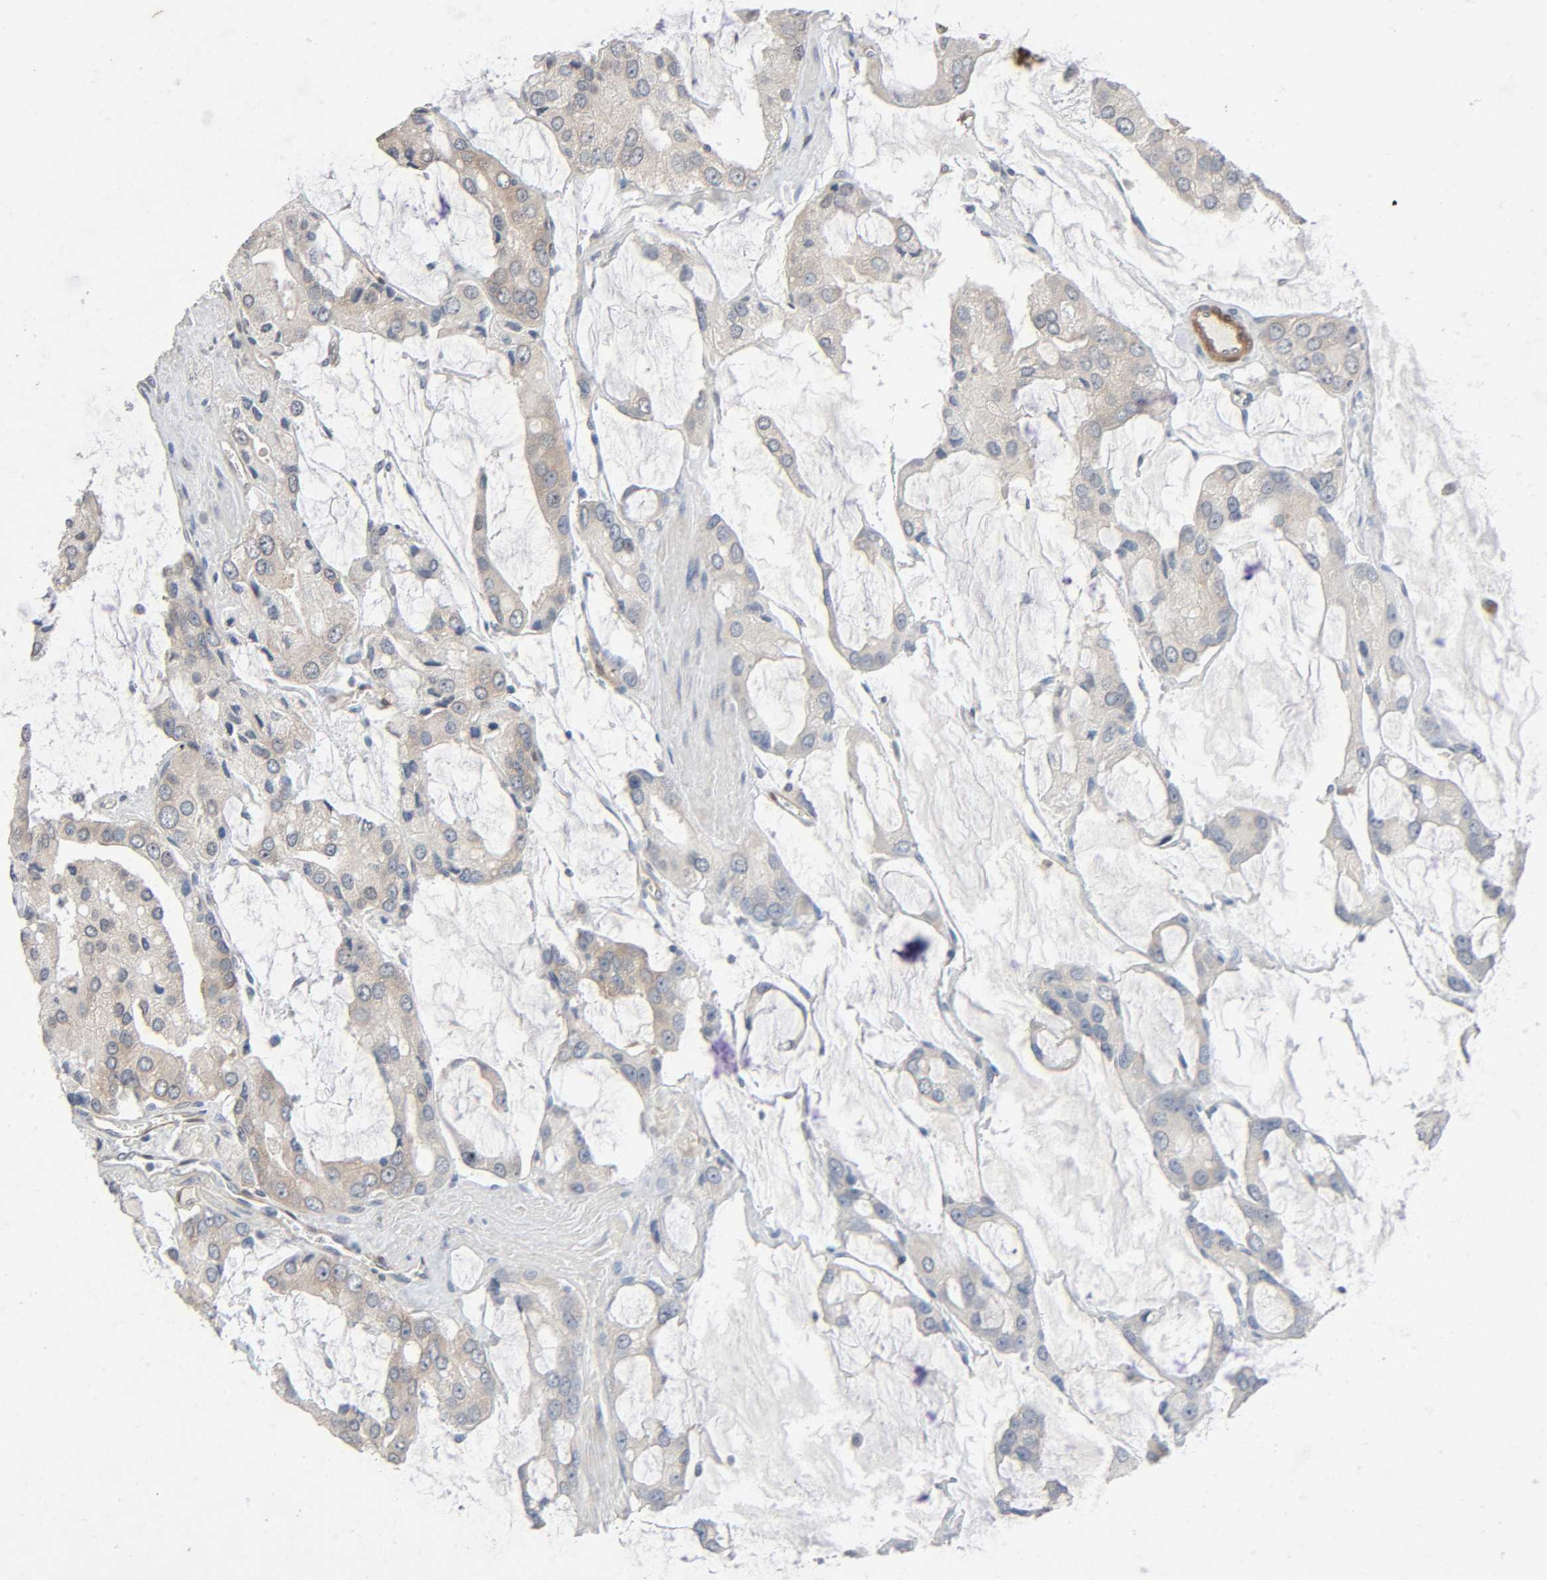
{"staining": {"intensity": "weak", "quantity": ">75%", "location": "cytoplasmic/membranous"}, "tissue": "prostate cancer", "cell_type": "Tumor cells", "image_type": "cancer", "snomed": [{"axis": "morphology", "description": "Adenocarcinoma, High grade"}, {"axis": "topography", "description": "Prostate"}], "caption": "Brown immunohistochemical staining in human adenocarcinoma (high-grade) (prostate) displays weak cytoplasmic/membranous expression in approximately >75% of tumor cells. The staining was performed using DAB, with brown indicating positive protein expression. Nuclei are stained blue with hematoxylin.", "gene": "PTK2", "patient": {"sex": "male", "age": 67}}